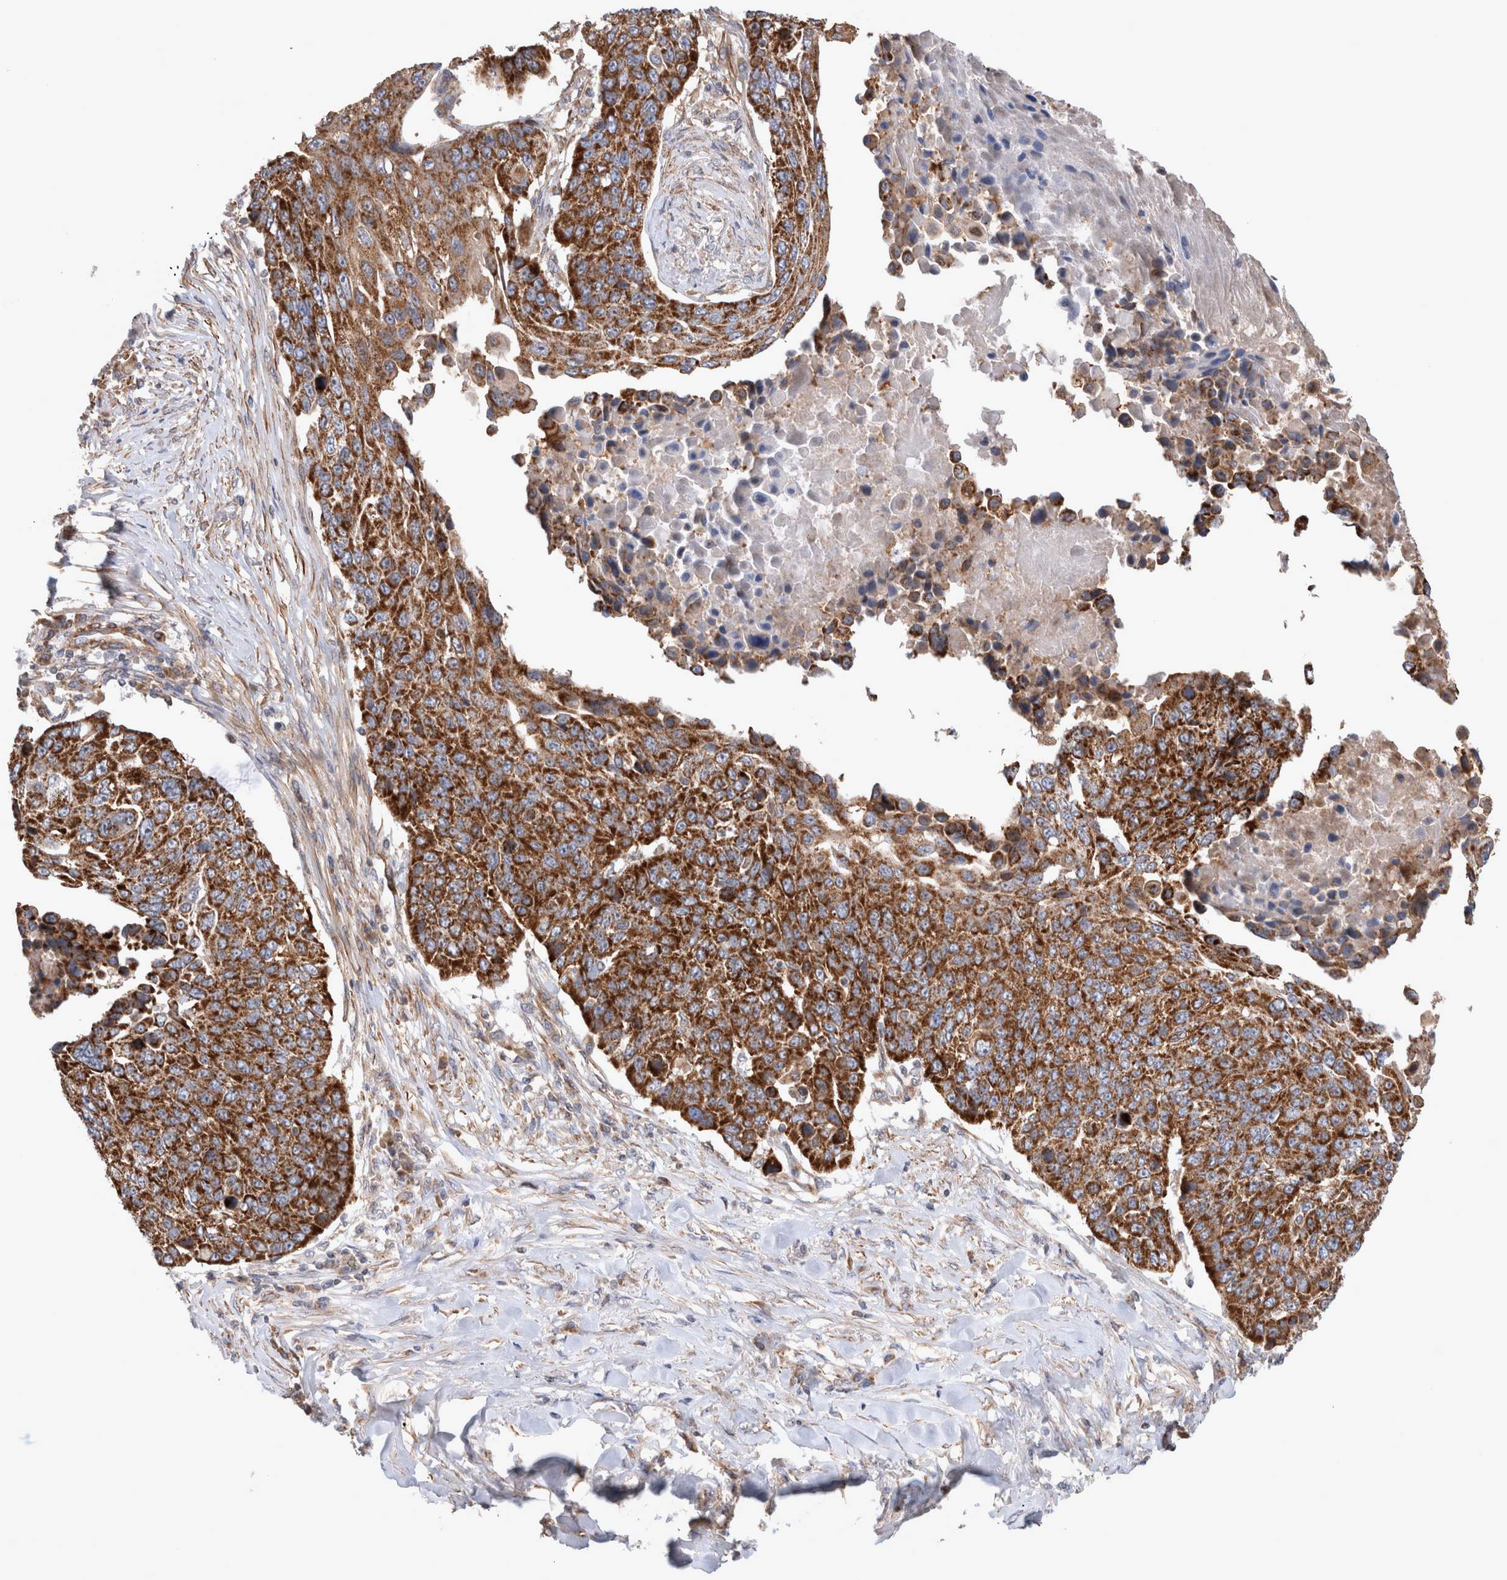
{"staining": {"intensity": "strong", "quantity": ">75%", "location": "cytoplasmic/membranous"}, "tissue": "lung cancer", "cell_type": "Tumor cells", "image_type": "cancer", "snomed": [{"axis": "morphology", "description": "Squamous cell carcinoma, NOS"}, {"axis": "topography", "description": "Lung"}], "caption": "Immunohistochemistry histopathology image of human squamous cell carcinoma (lung) stained for a protein (brown), which displays high levels of strong cytoplasmic/membranous positivity in approximately >75% of tumor cells.", "gene": "MRPS28", "patient": {"sex": "male", "age": 66}}